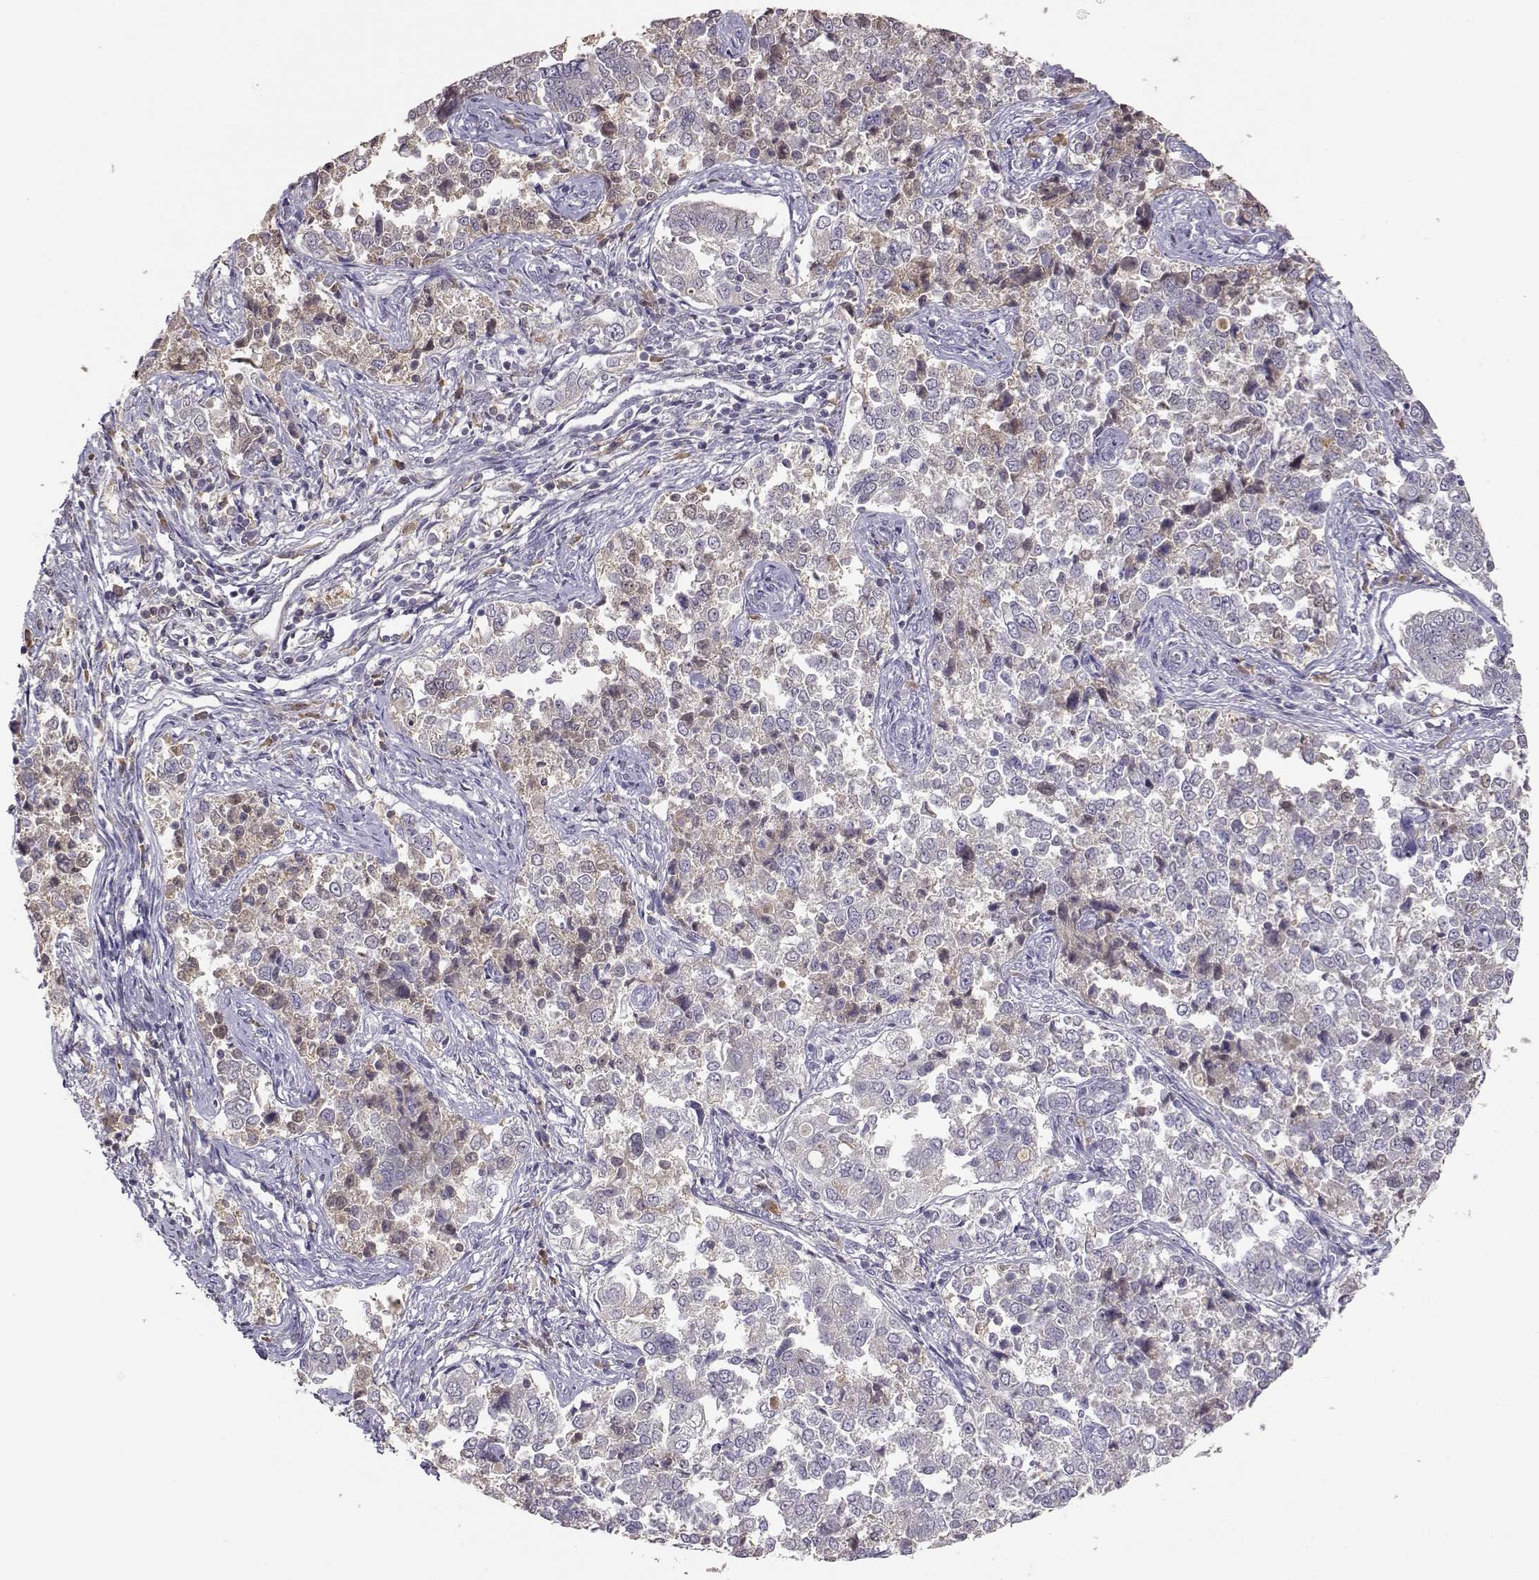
{"staining": {"intensity": "negative", "quantity": "none", "location": "none"}, "tissue": "endometrial cancer", "cell_type": "Tumor cells", "image_type": "cancer", "snomed": [{"axis": "morphology", "description": "Adenocarcinoma, NOS"}, {"axis": "topography", "description": "Endometrium"}], "caption": "Tumor cells show no significant protein expression in endometrial cancer.", "gene": "TACR1", "patient": {"sex": "female", "age": 43}}